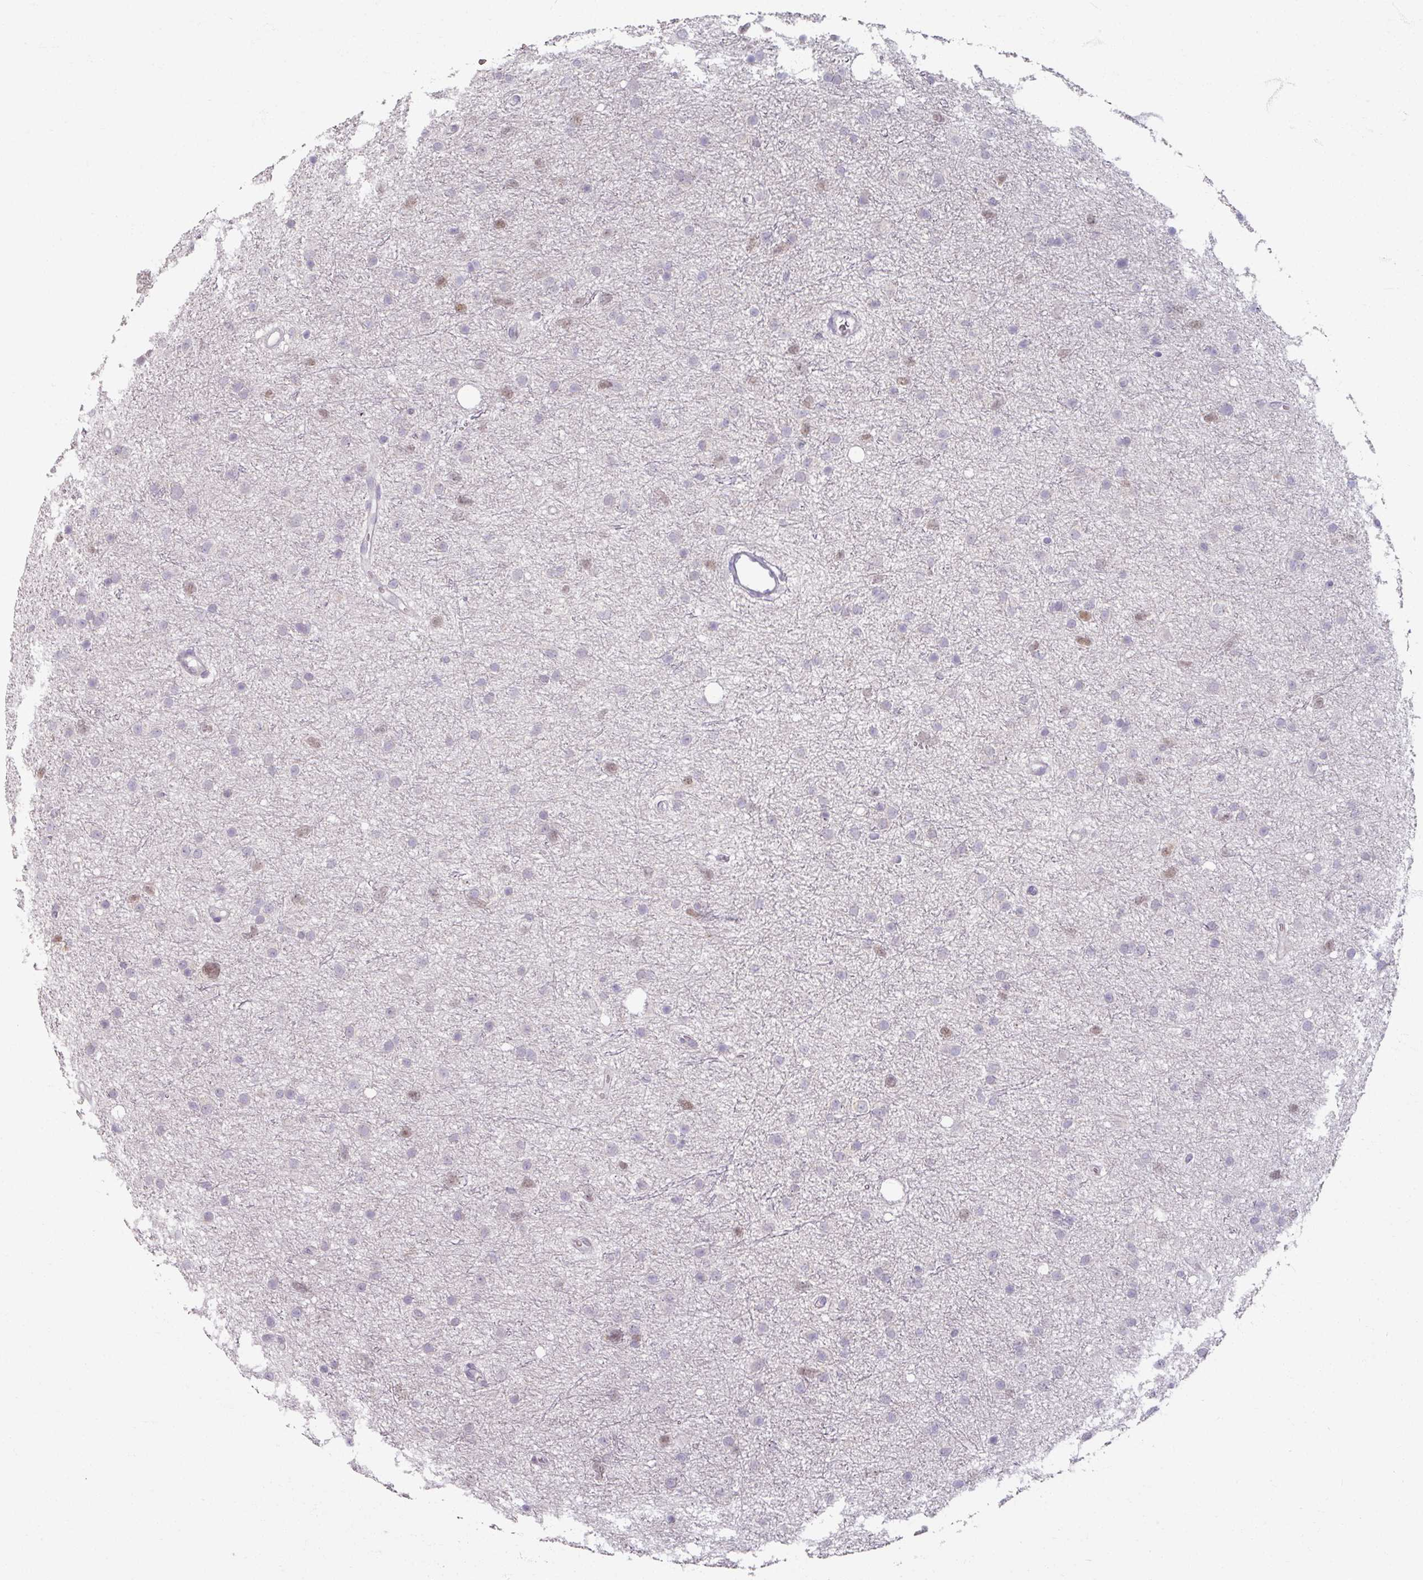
{"staining": {"intensity": "weak", "quantity": "<25%", "location": "nuclear"}, "tissue": "glioma", "cell_type": "Tumor cells", "image_type": "cancer", "snomed": [{"axis": "morphology", "description": "Glioma, malignant, Low grade"}, {"axis": "topography", "description": "Cerebral cortex"}], "caption": "The micrograph shows no staining of tumor cells in low-grade glioma (malignant).", "gene": "SOX11", "patient": {"sex": "female", "age": 39}}